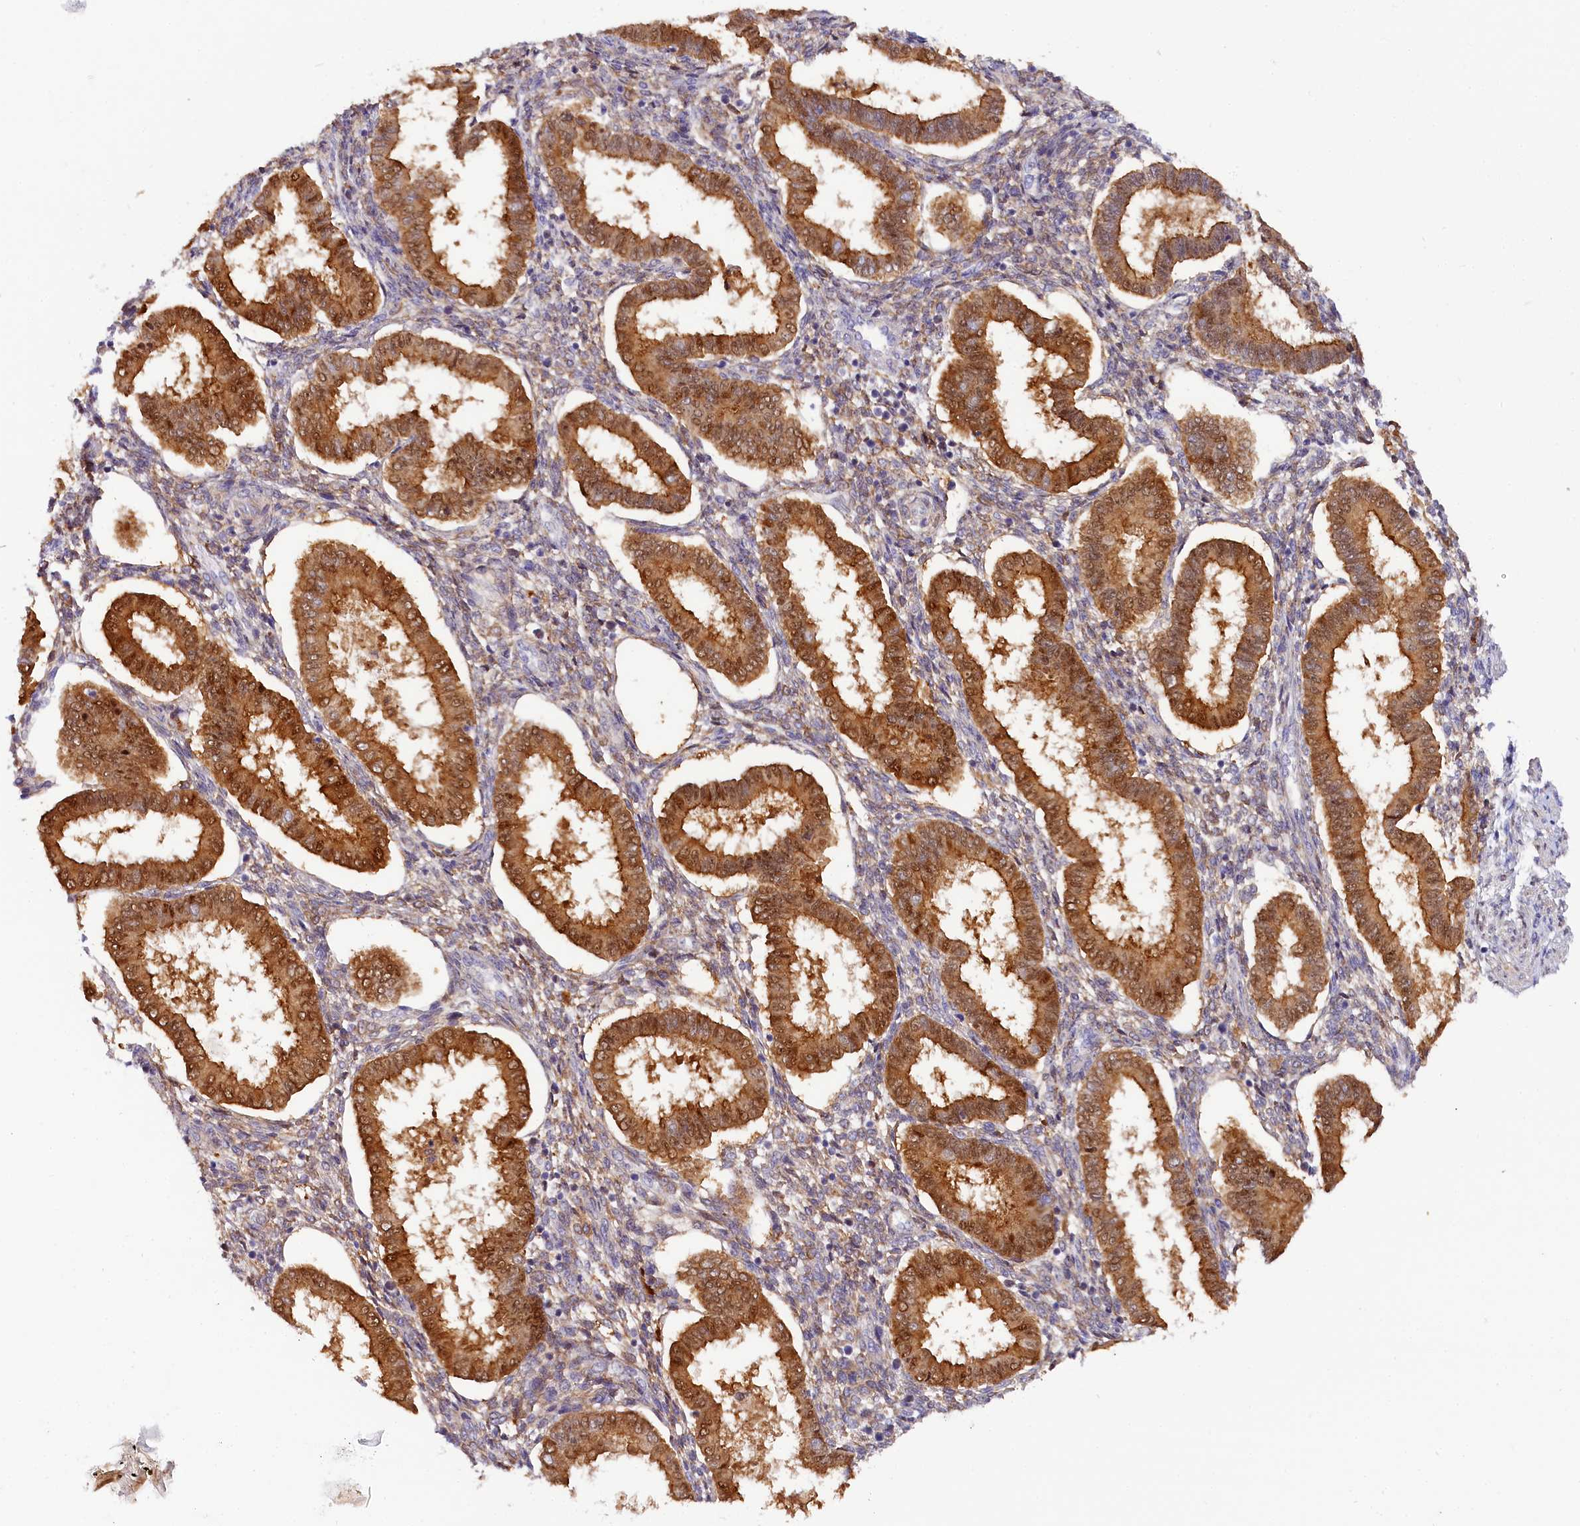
{"staining": {"intensity": "weak", "quantity": "25%-75%", "location": "cytoplasmic/membranous"}, "tissue": "endometrium", "cell_type": "Cells in endometrial stroma", "image_type": "normal", "snomed": [{"axis": "morphology", "description": "Normal tissue, NOS"}, {"axis": "topography", "description": "Endometrium"}], "caption": "Immunohistochemistry (IHC) (DAB) staining of unremarkable endometrium shows weak cytoplasmic/membranous protein staining in approximately 25%-75% of cells in endometrial stroma.", "gene": "KATNB1", "patient": {"sex": "female", "age": 24}}